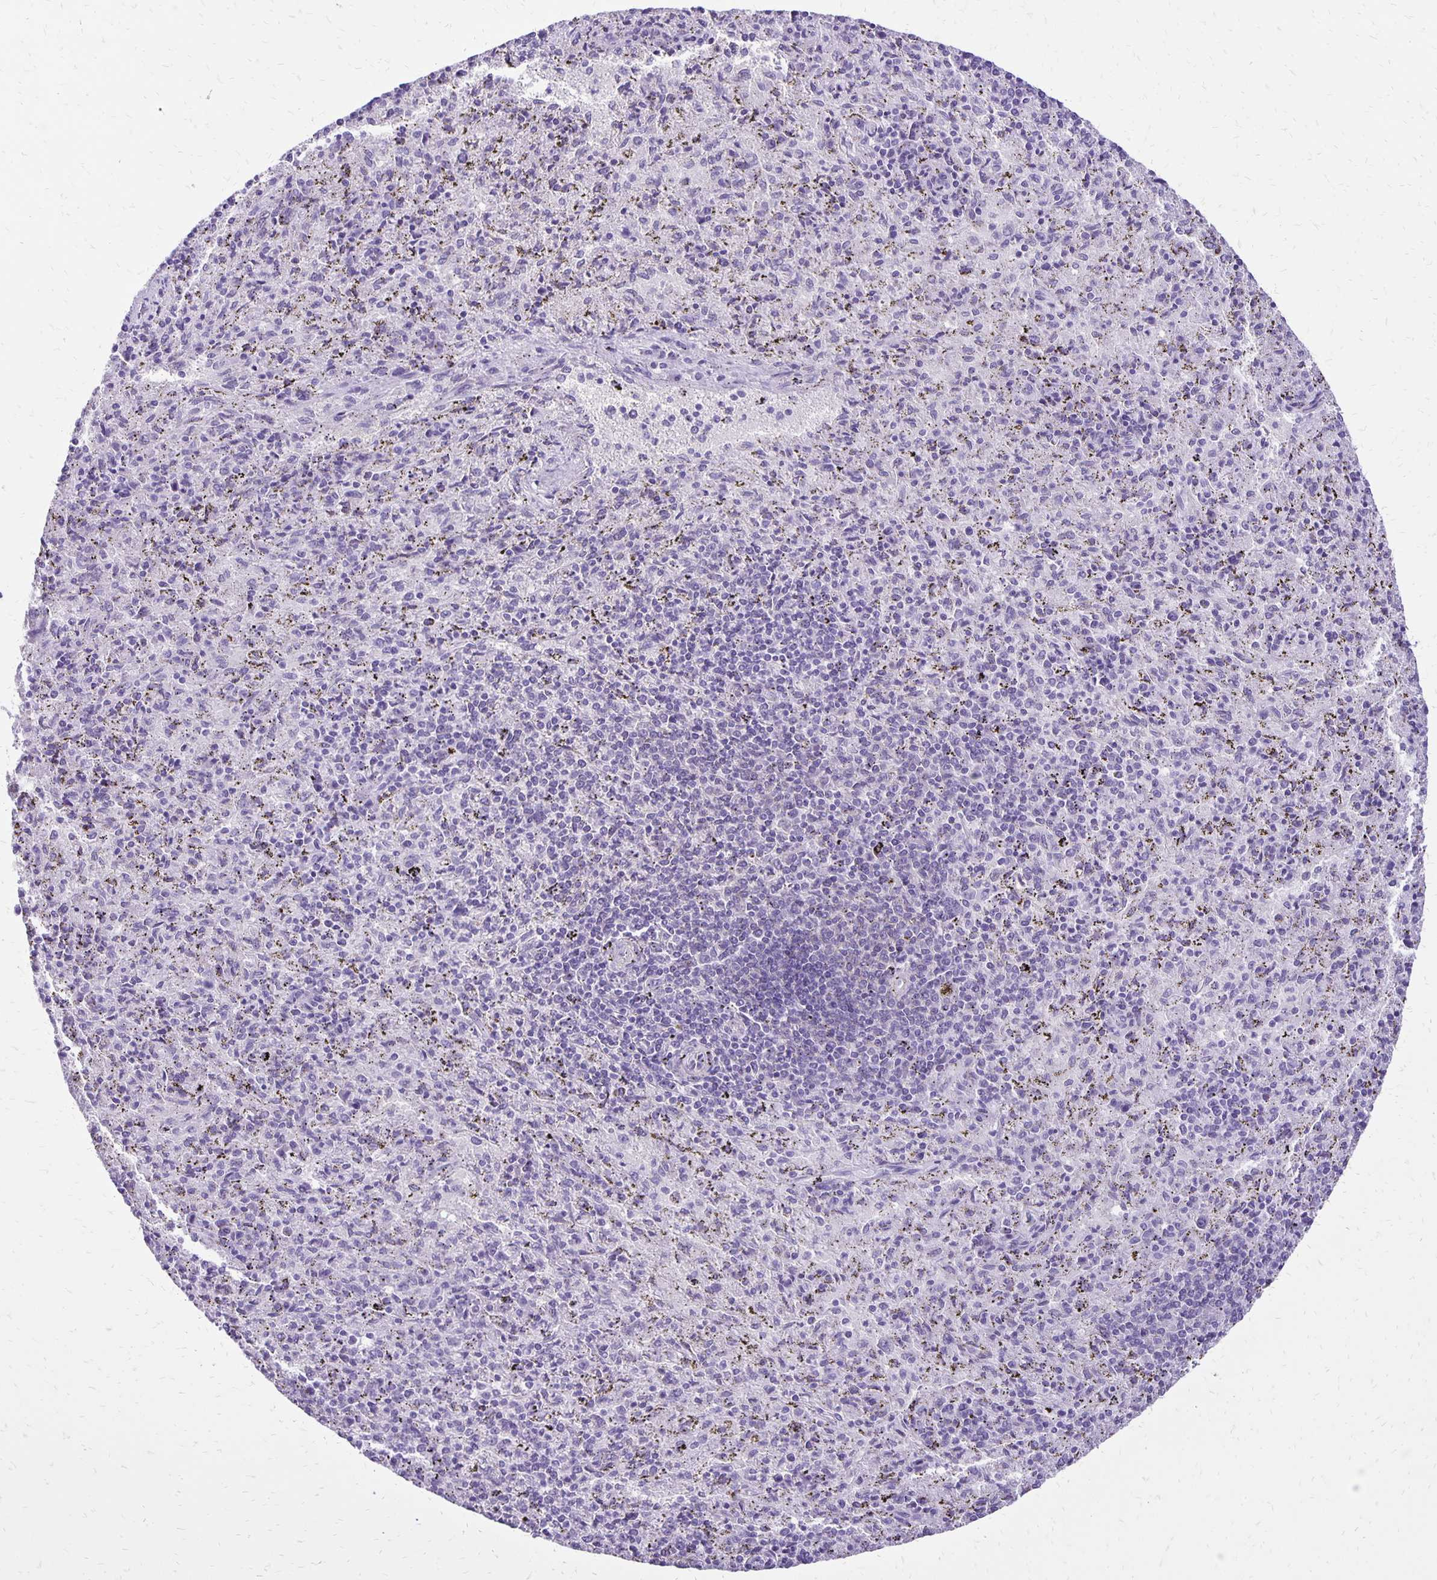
{"staining": {"intensity": "negative", "quantity": "none", "location": "none"}, "tissue": "spleen", "cell_type": "Cells in red pulp", "image_type": "normal", "snomed": [{"axis": "morphology", "description": "Normal tissue, NOS"}, {"axis": "topography", "description": "Spleen"}], "caption": "IHC of benign spleen shows no staining in cells in red pulp. (DAB (3,3'-diaminobenzidine) IHC visualized using brightfield microscopy, high magnification).", "gene": "ANKRD45", "patient": {"sex": "male", "age": 57}}